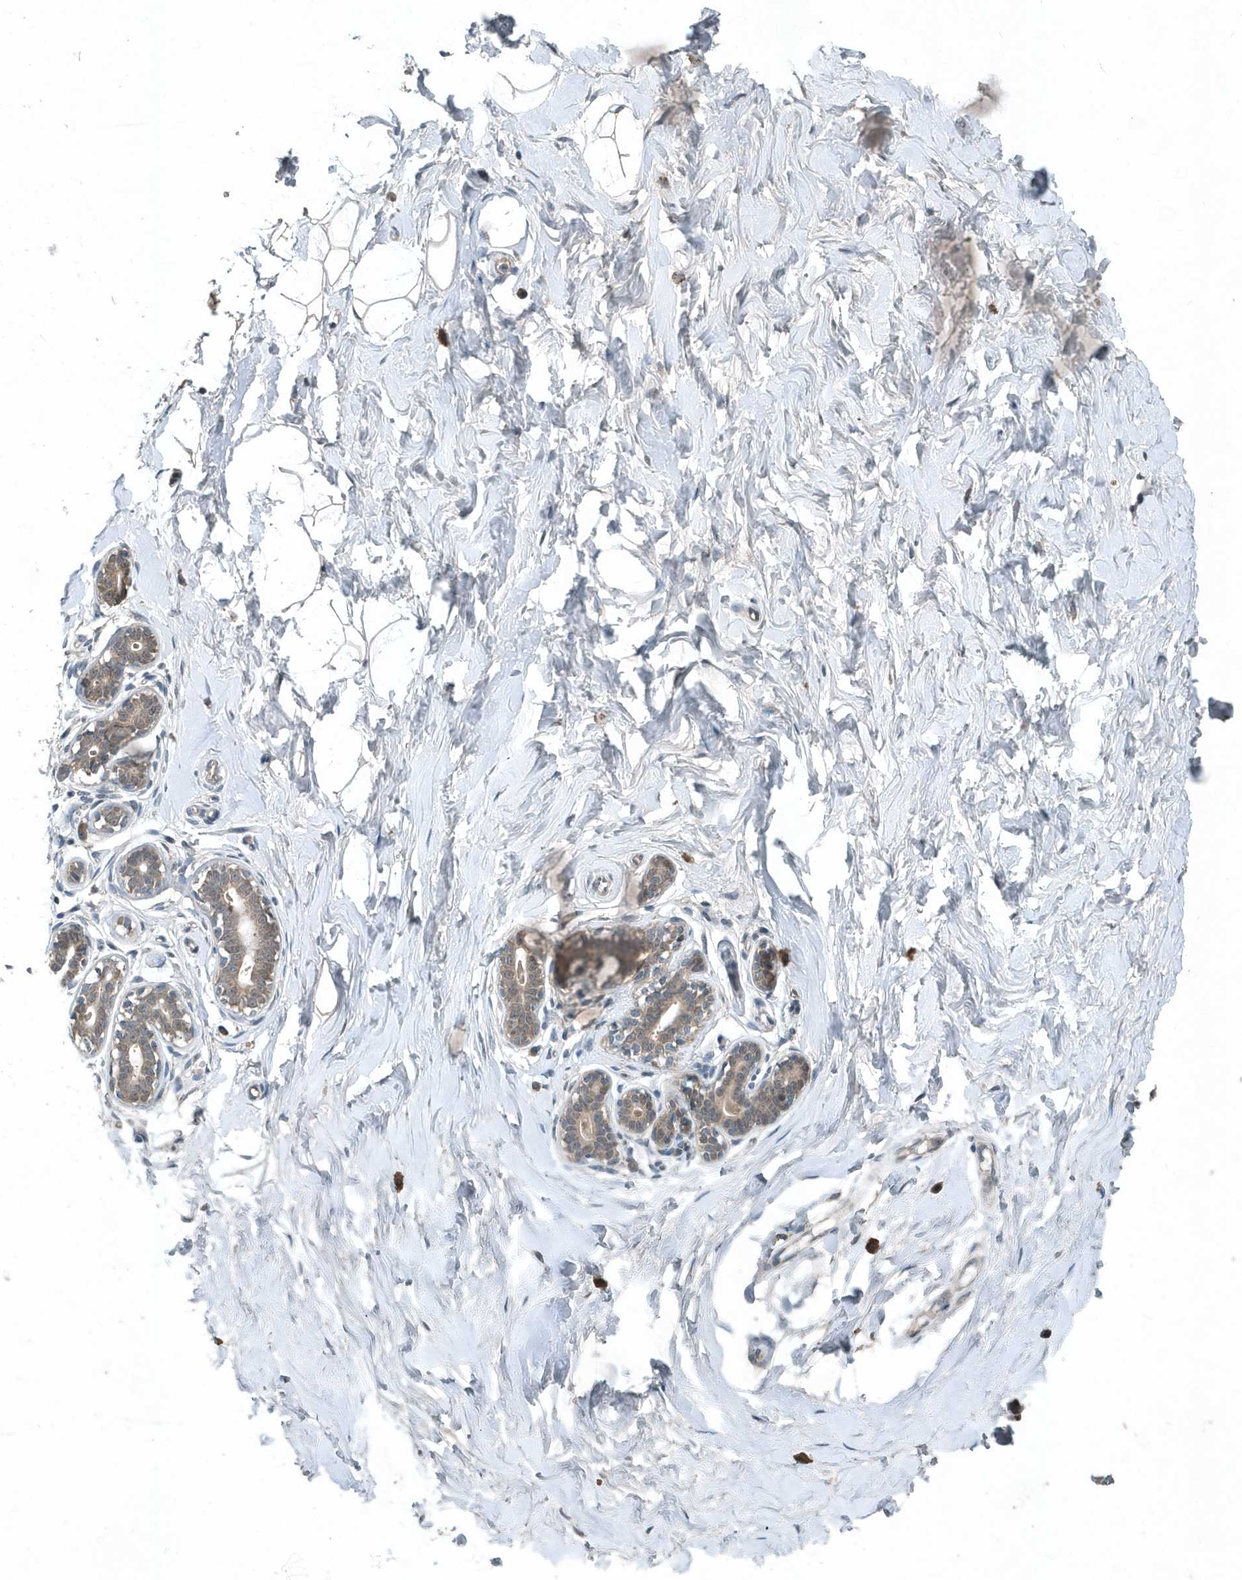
{"staining": {"intensity": "weak", "quantity": "25%-75%", "location": "cytoplasmic/membranous"}, "tissue": "breast", "cell_type": "Adipocytes", "image_type": "normal", "snomed": [{"axis": "morphology", "description": "Normal tissue, NOS"}, {"axis": "morphology", "description": "Adenoma, NOS"}, {"axis": "topography", "description": "Breast"}], "caption": "There is low levels of weak cytoplasmic/membranous expression in adipocytes of normal breast, as demonstrated by immunohistochemical staining (brown color).", "gene": "SCFD2", "patient": {"sex": "female", "age": 23}}